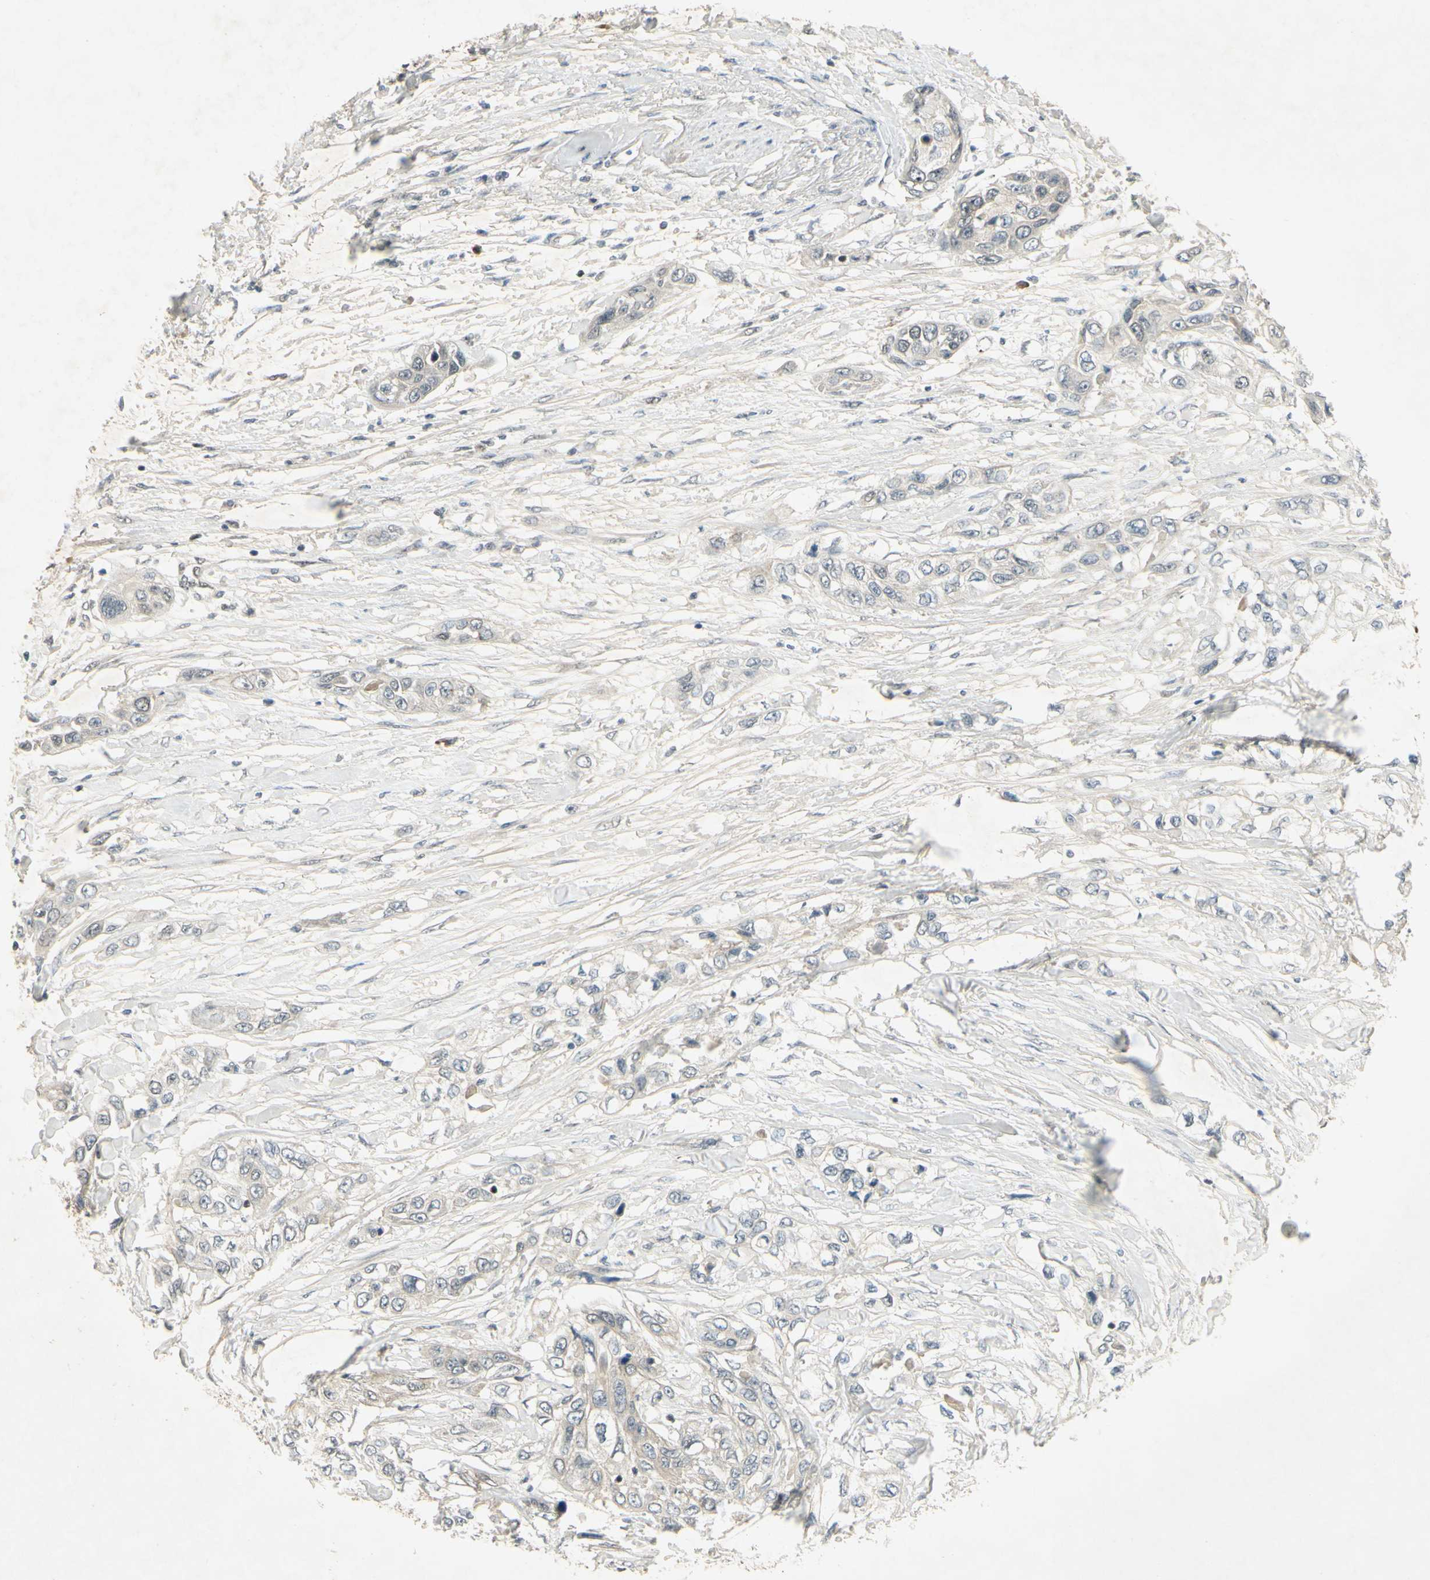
{"staining": {"intensity": "negative", "quantity": "none", "location": "none"}, "tissue": "pancreatic cancer", "cell_type": "Tumor cells", "image_type": "cancer", "snomed": [{"axis": "morphology", "description": "Adenocarcinoma, NOS"}, {"axis": "topography", "description": "Pancreas"}], "caption": "Immunohistochemistry (IHC) of human adenocarcinoma (pancreatic) demonstrates no expression in tumor cells. (Stains: DAB (3,3'-diaminobenzidine) immunohistochemistry (IHC) with hematoxylin counter stain, Microscopy: brightfield microscopy at high magnification).", "gene": "RAD18", "patient": {"sex": "female", "age": 70}}